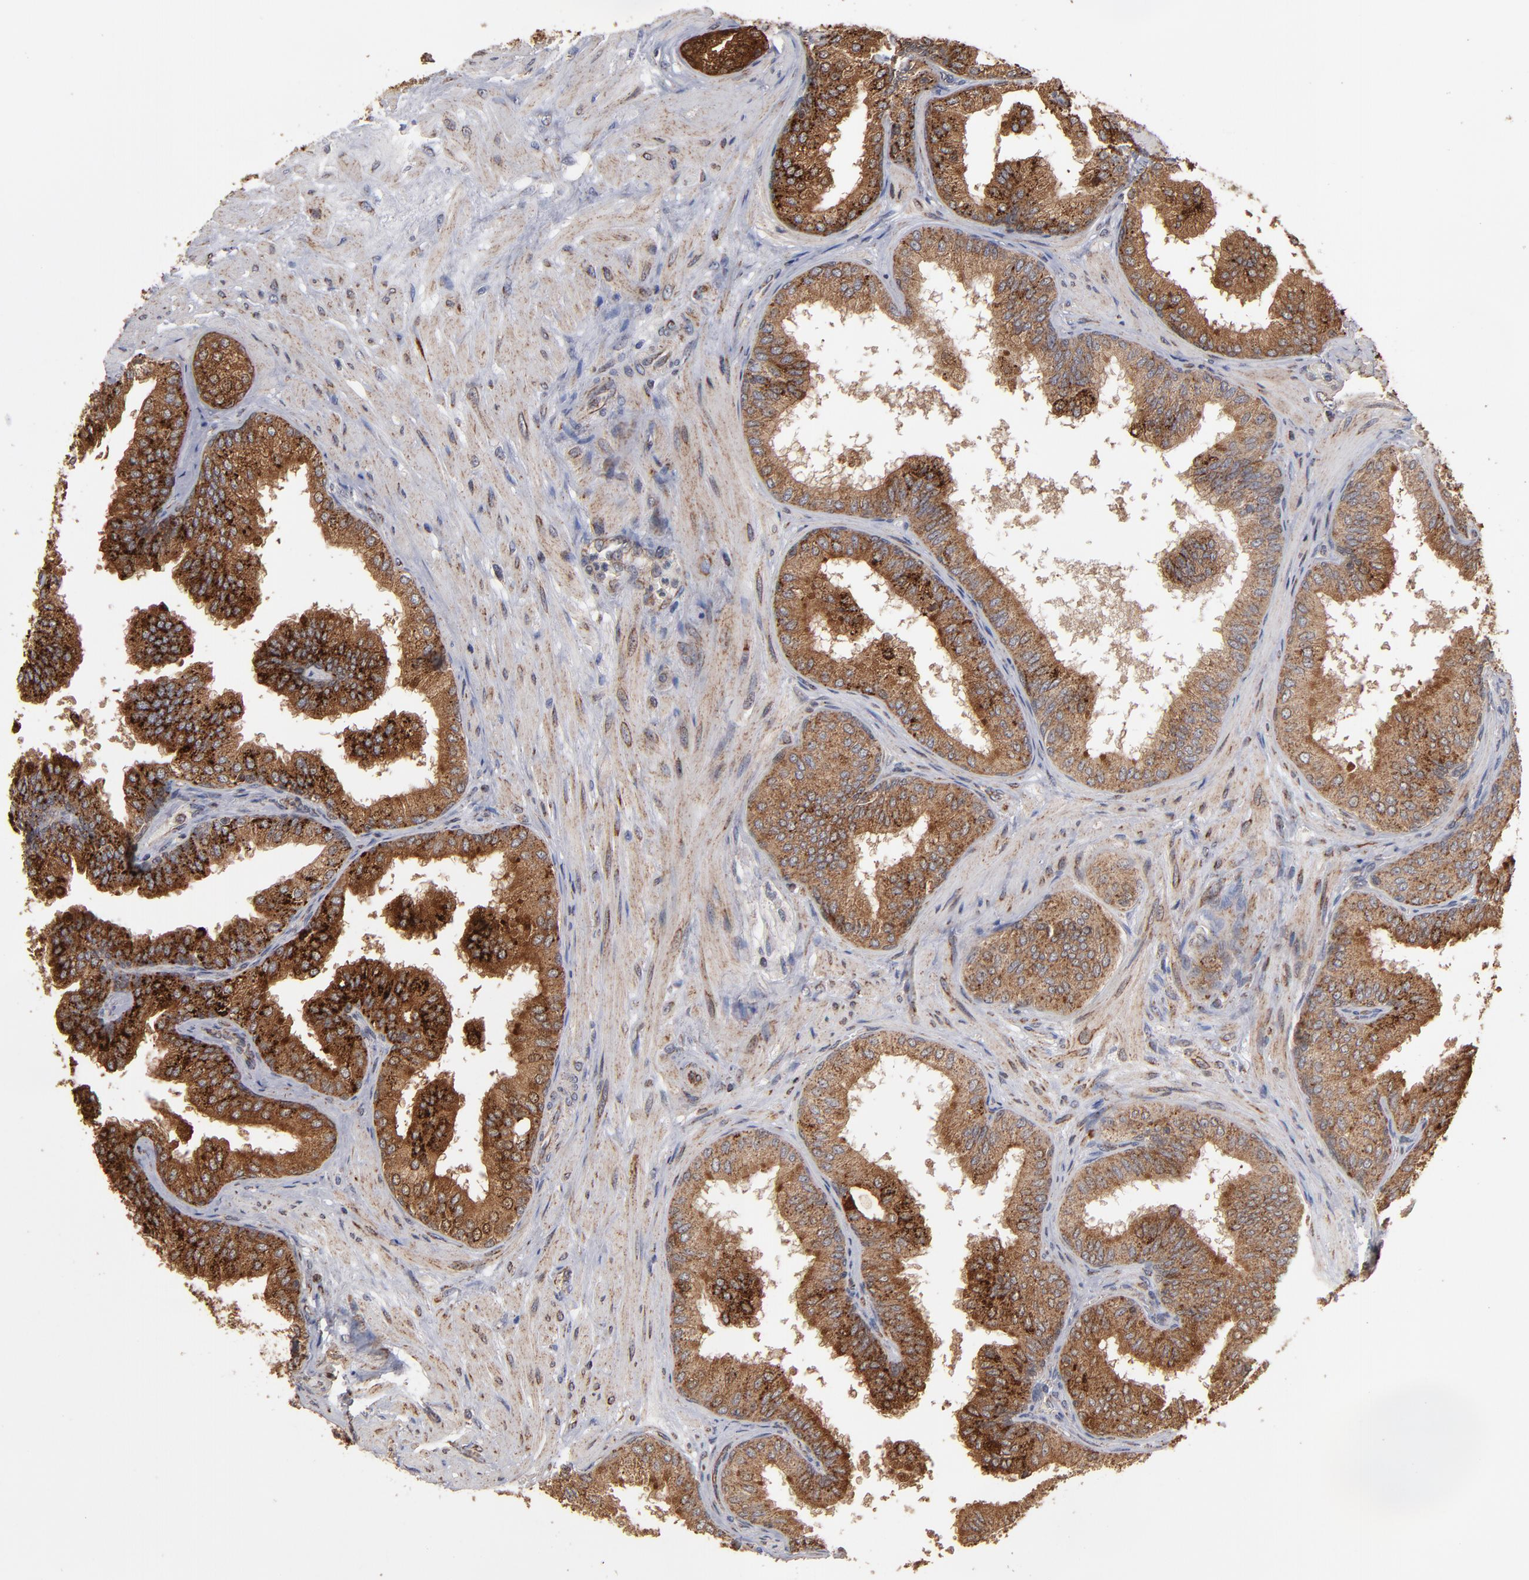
{"staining": {"intensity": "strong", "quantity": ">75%", "location": "cytoplasmic/membranous"}, "tissue": "prostate", "cell_type": "Glandular cells", "image_type": "normal", "snomed": [{"axis": "morphology", "description": "Normal tissue, NOS"}, {"axis": "topography", "description": "Prostate"}], "caption": "IHC micrograph of normal prostate stained for a protein (brown), which displays high levels of strong cytoplasmic/membranous staining in about >75% of glandular cells.", "gene": "MIPOL1", "patient": {"sex": "male", "age": 60}}